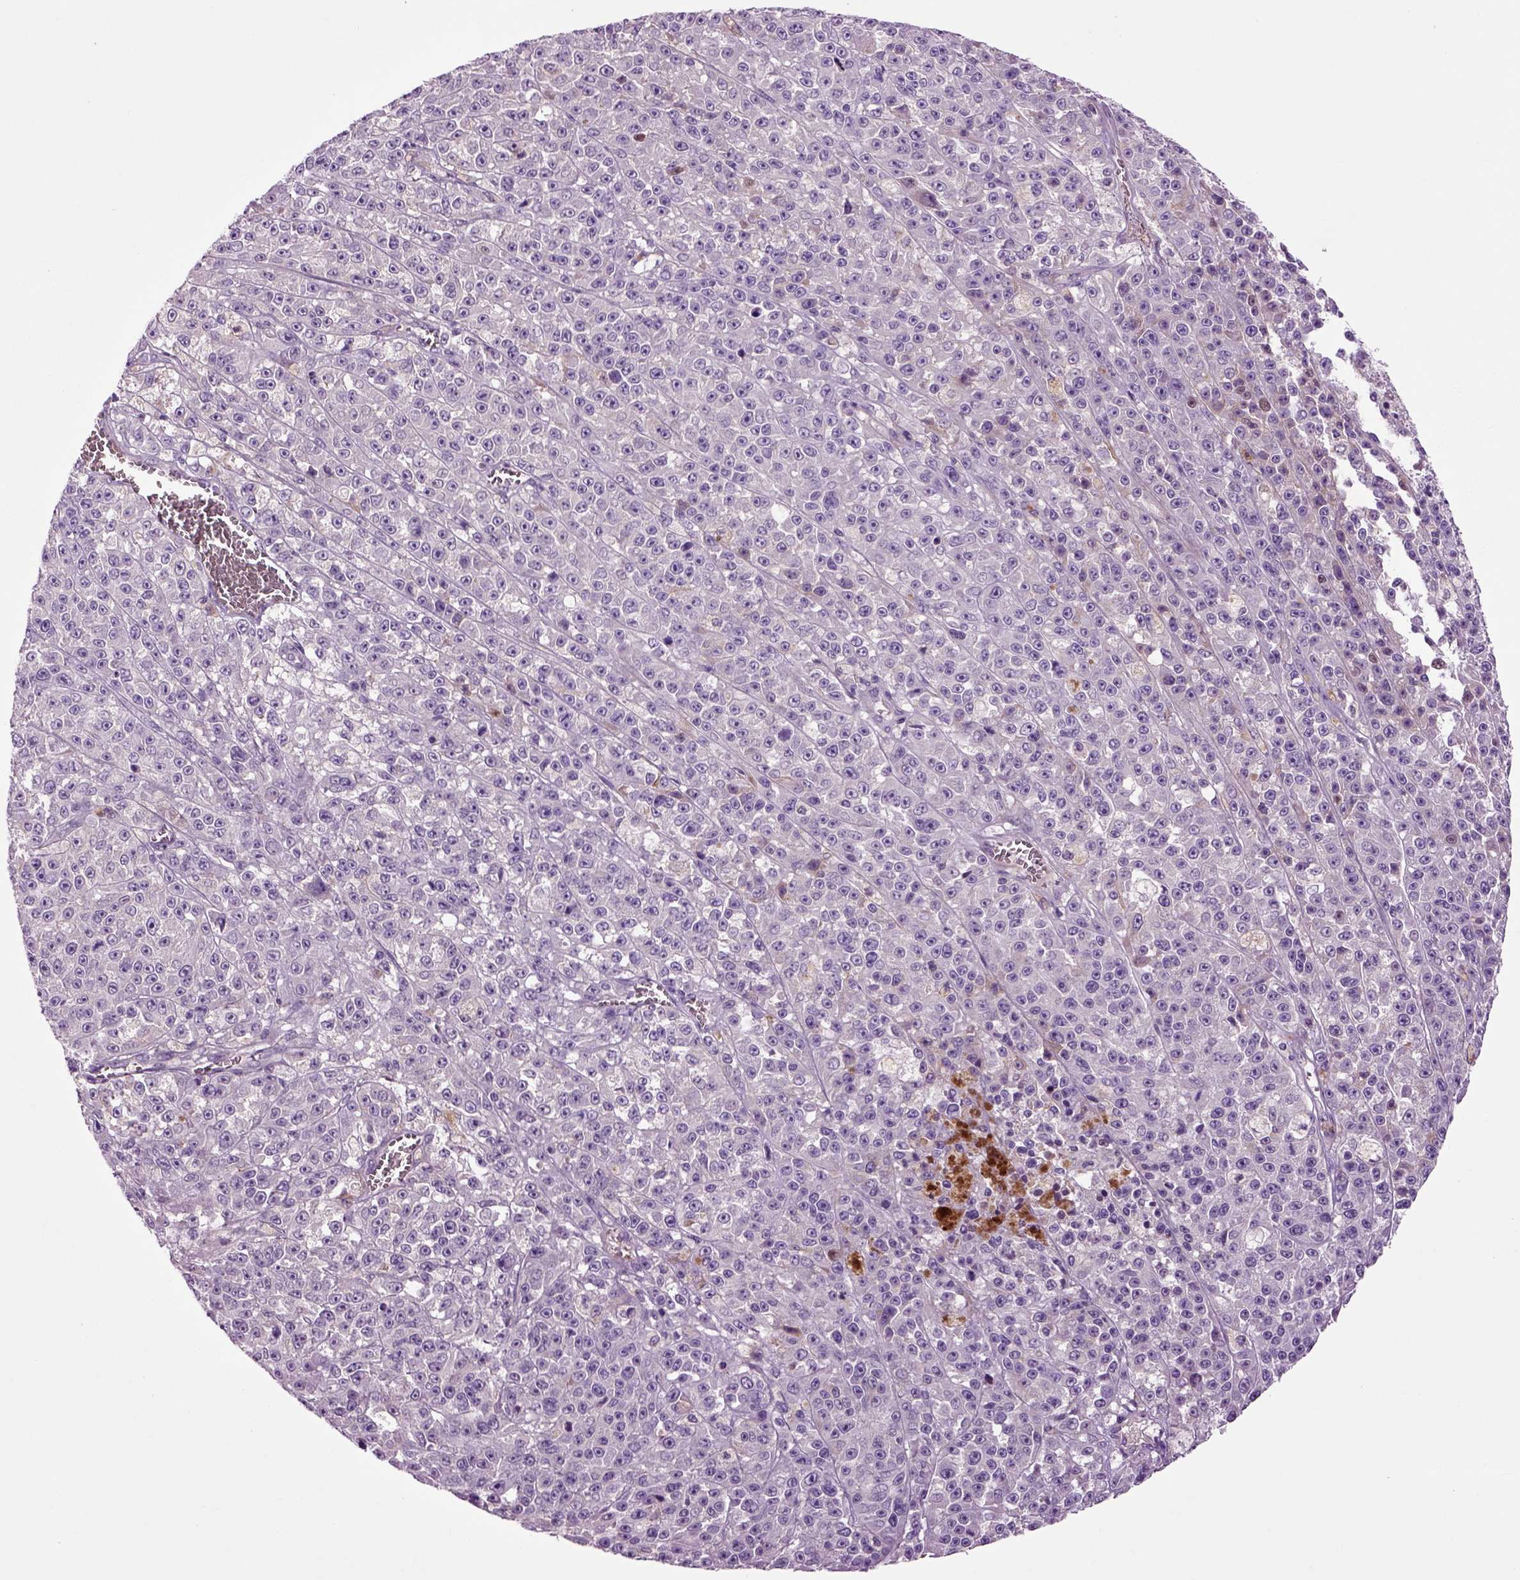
{"staining": {"intensity": "negative", "quantity": "none", "location": "none"}, "tissue": "melanoma", "cell_type": "Tumor cells", "image_type": "cancer", "snomed": [{"axis": "morphology", "description": "Malignant melanoma, NOS"}, {"axis": "topography", "description": "Skin"}], "caption": "Tumor cells are negative for brown protein staining in malignant melanoma.", "gene": "SPON1", "patient": {"sex": "female", "age": 58}}